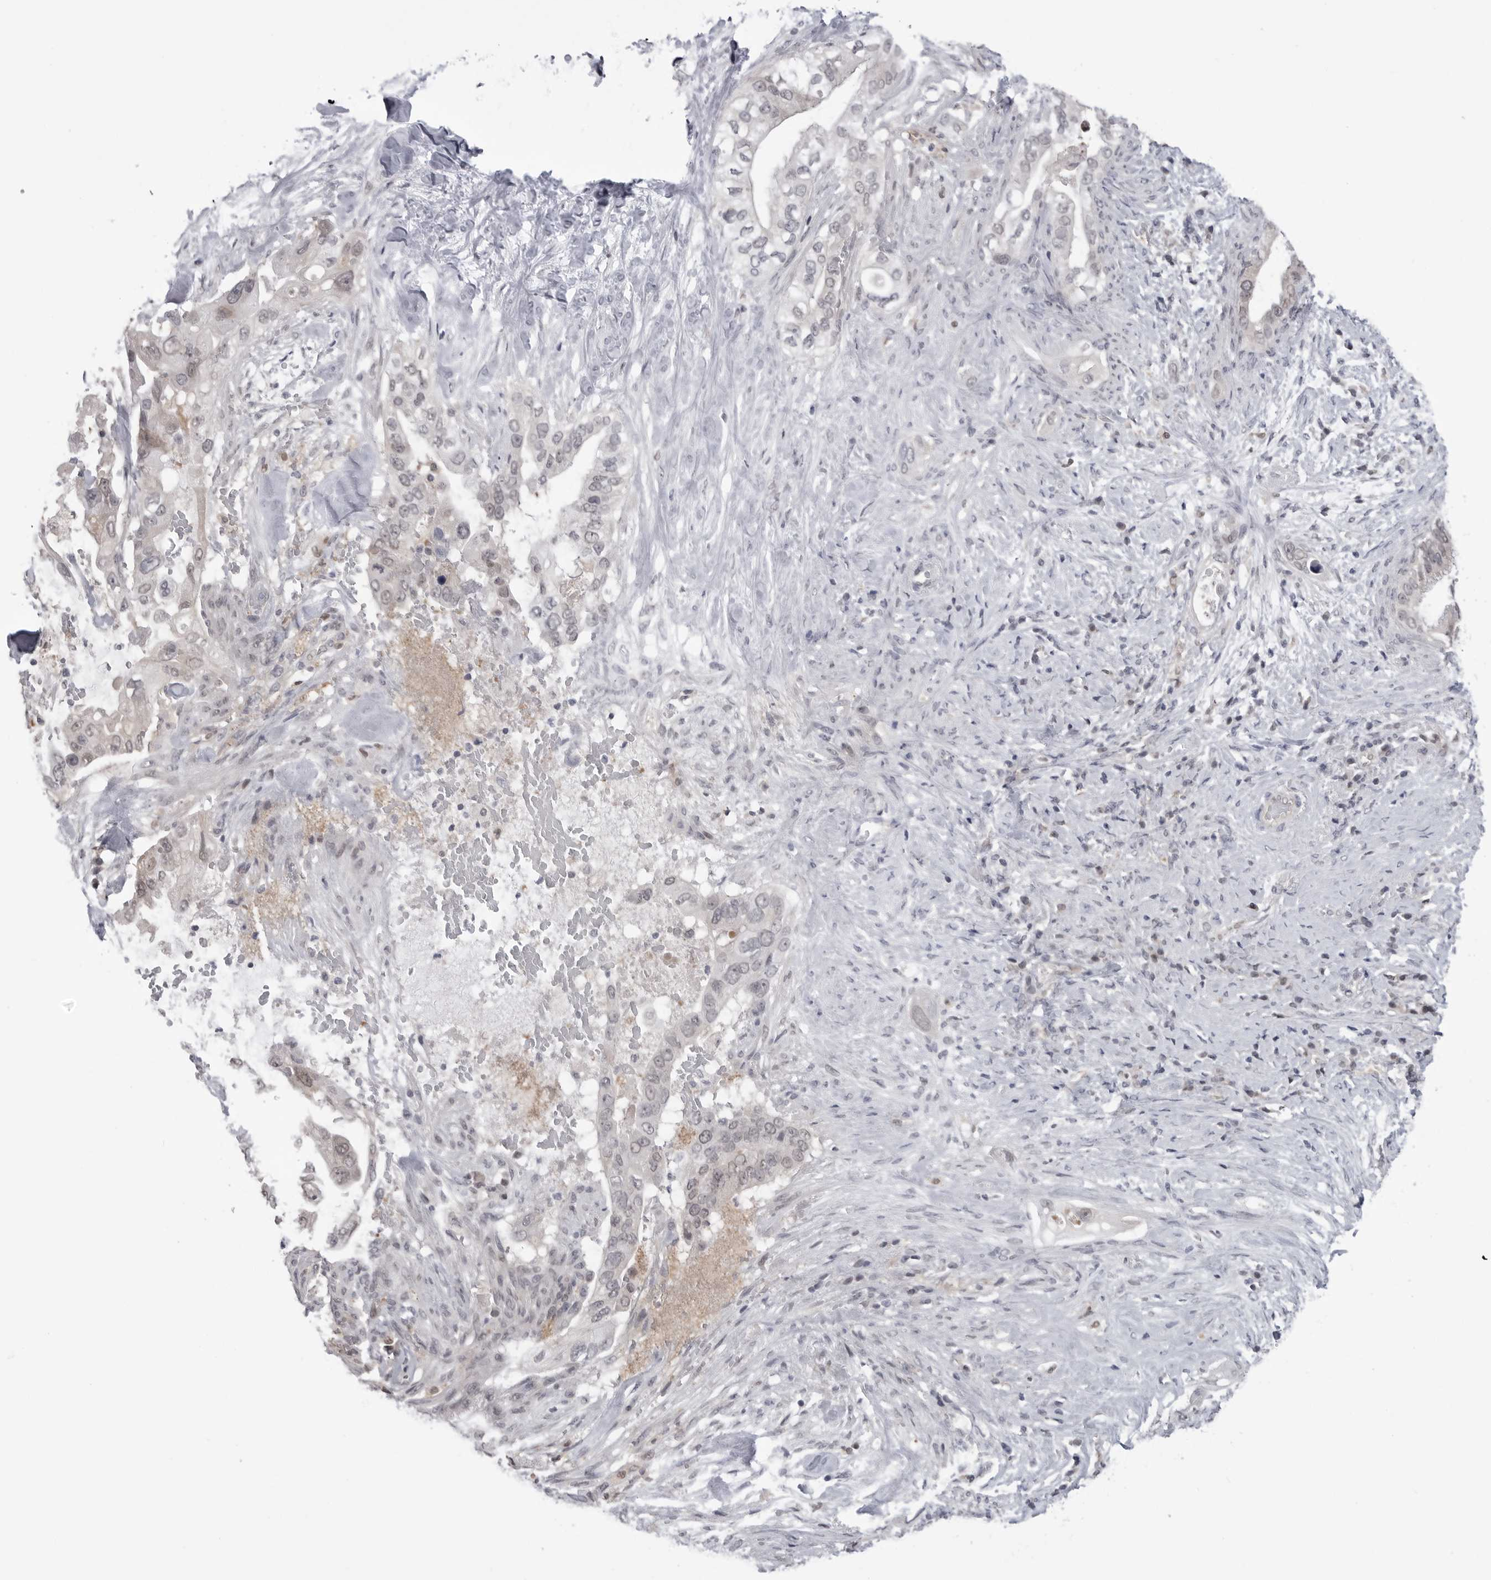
{"staining": {"intensity": "weak", "quantity": "<25%", "location": "nuclear"}, "tissue": "pancreatic cancer", "cell_type": "Tumor cells", "image_type": "cancer", "snomed": [{"axis": "morphology", "description": "Inflammation, NOS"}, {"axis": "morphology", "description": "Adenocarcinoma, NOS"}, {"axis": "topography", "description": "Pancreas"}], "caption": "A histopathology image of pancreatic adenocarcinoma stained for a protein displays no brown staining in tumor cells. (Brightfield microscopy of DAB (3,3'-diaminobenzidine) immunohistochemistry at high magnification).", "gene": "PNPO", "patient": {"sex": "female", "age": 56}}